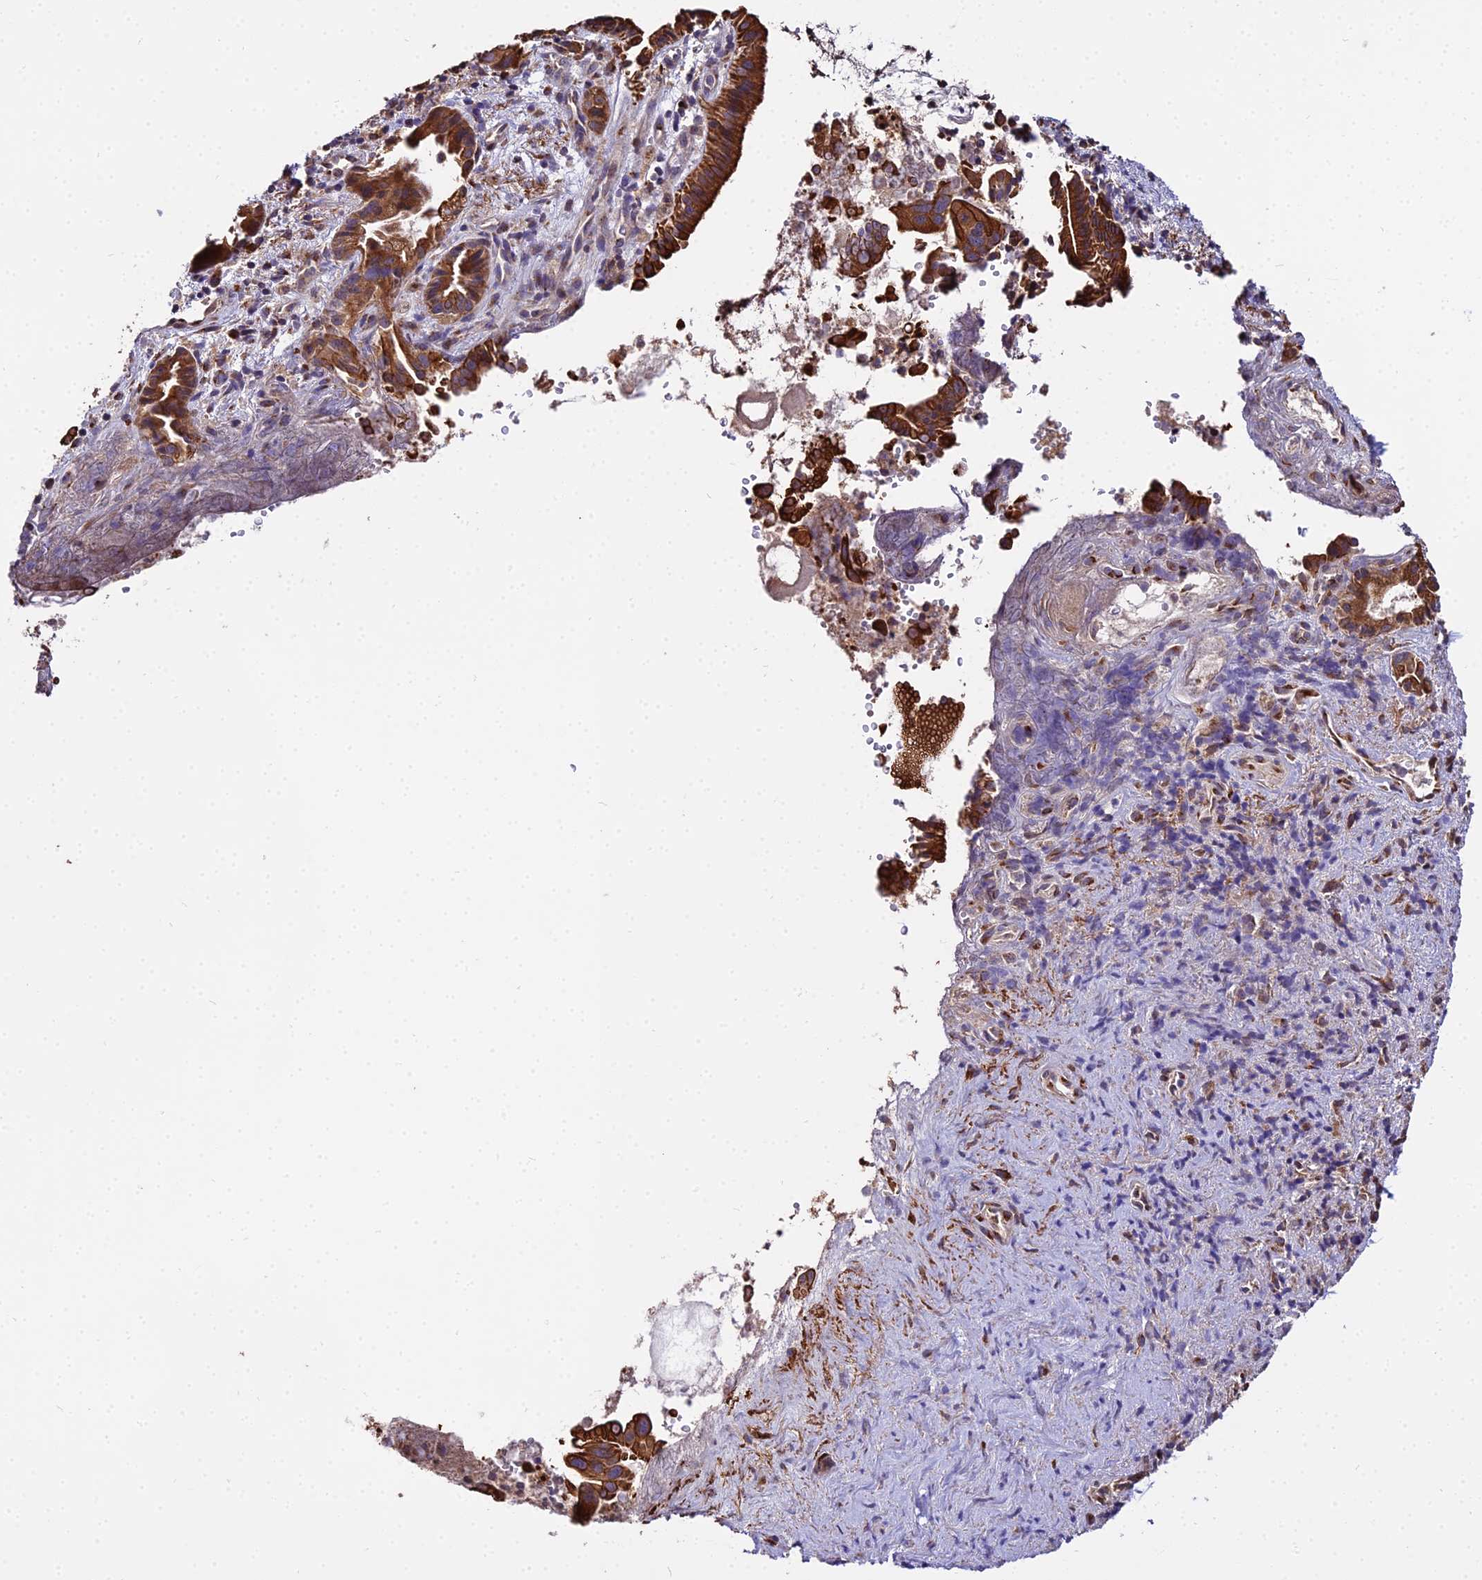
{"staining": {"intensity": "strong", "quantity": ">75%", "location": "cytoplasmic/membranous"}, "tissue": "pancreatic cancer", "cell_type": "Tumor cells", "image_type": "cancer", "snomed": [{"axis": "morphology", "description": "Adenocarcinoma, NOS"}, {"axis": "topography", "description": "Pancreas"}], "caption": "Adenocarcinoma (pancreatic) tissue exhibits strong cytoplasmic/membranous expression in about >75% of tumor cells", "gene": "PEX19", "patient": {"sex": "female", "age": 77}}